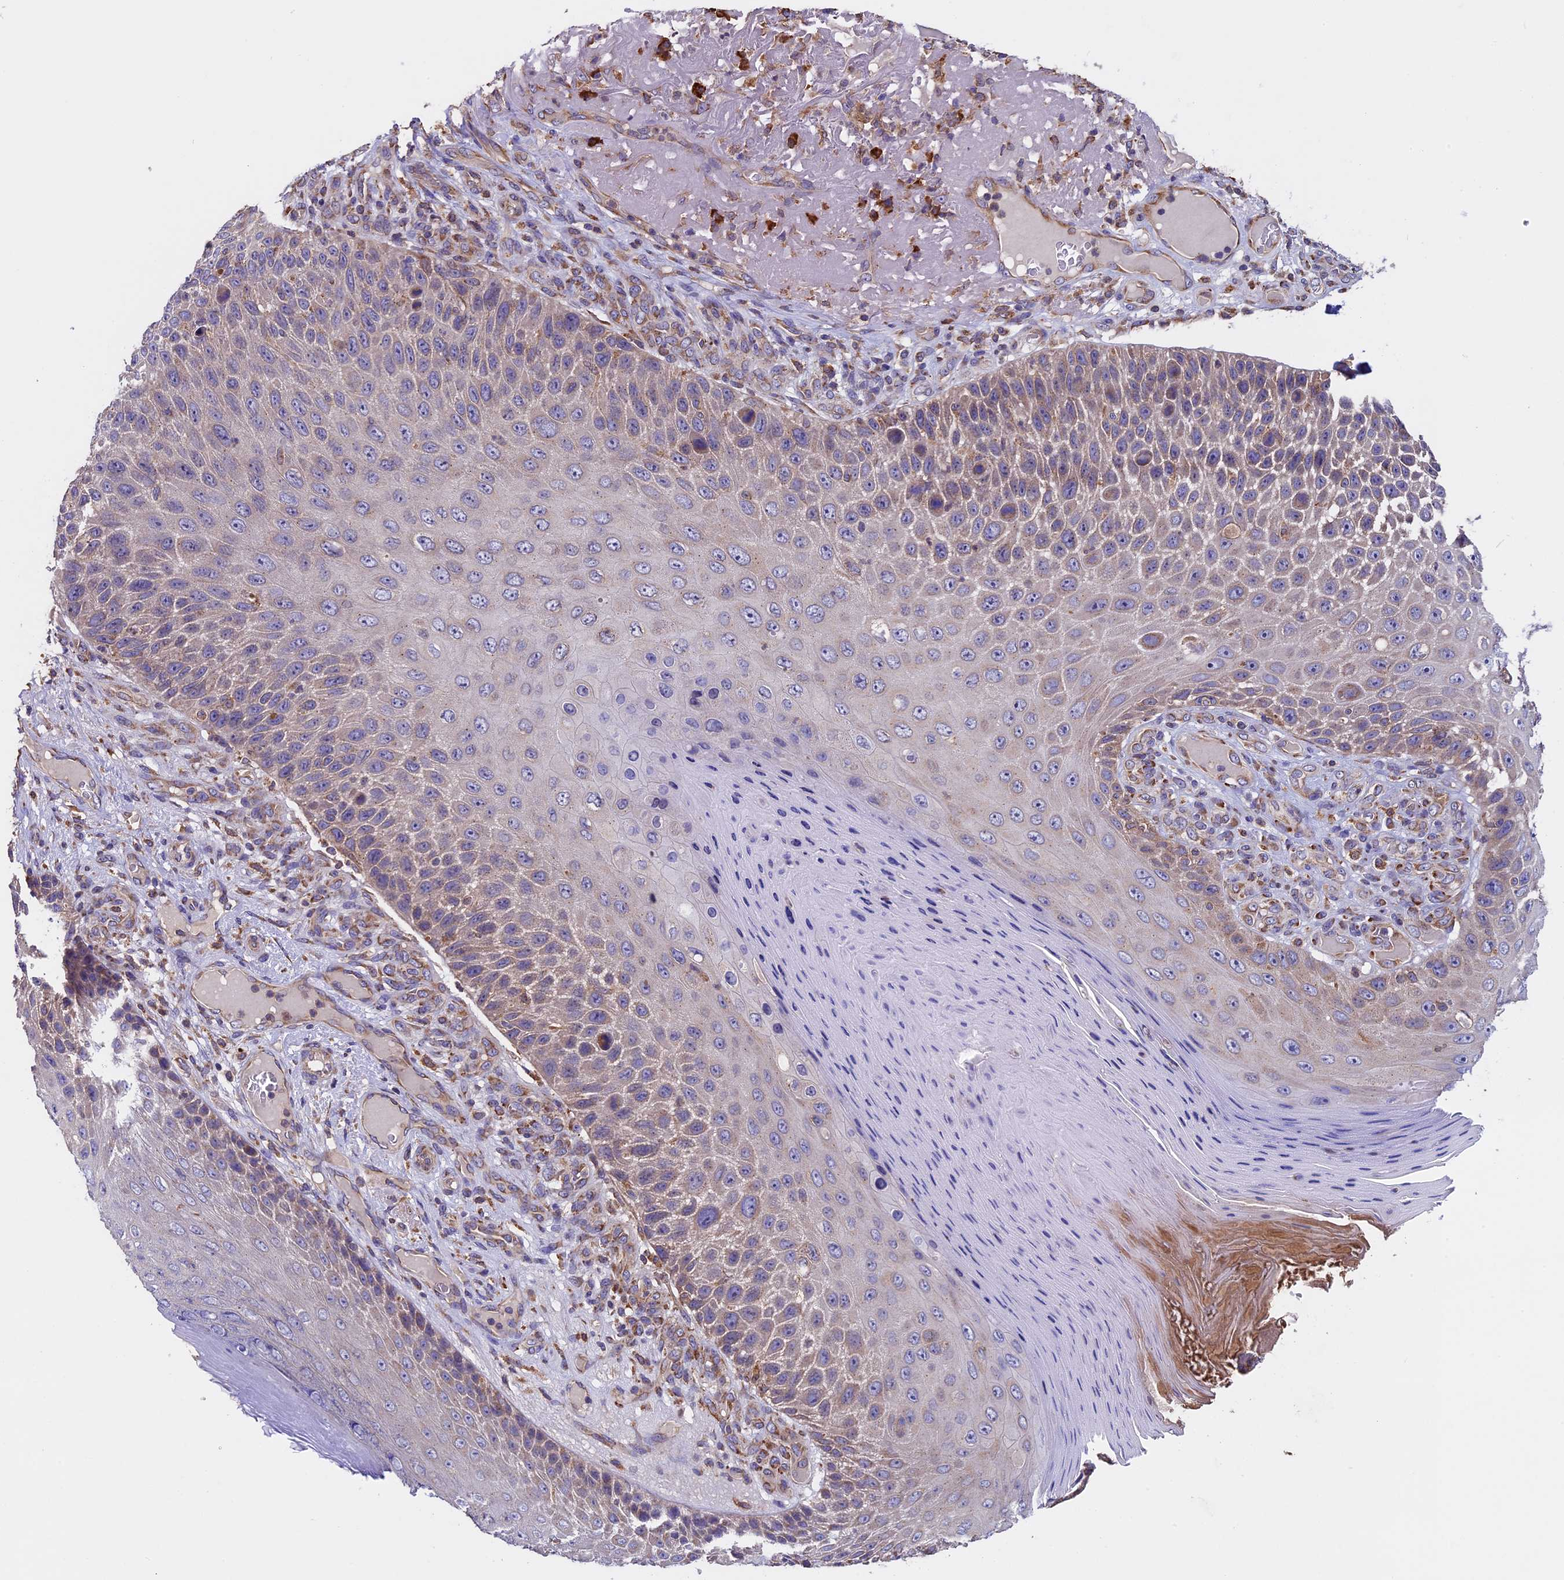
{"staining": {"intensity": "weak", "quantity": "25%-75%", "location": "cytoplasmic/membranous"}, "tissue": "skin cancer", "cell_type": "Tumor cells", "image_type": "cancer", "snomed": [{"axis": "morphology", "description": "Squamous cell carcinoma, NOS"}, {"axis": "topography", "description": "Skin"}], "caption": "Skin cancer stained with a protein marker shows weak staining in tumor cells.", "gene": "BTBD3", "patient": {"sex": "female", "age": 88}}